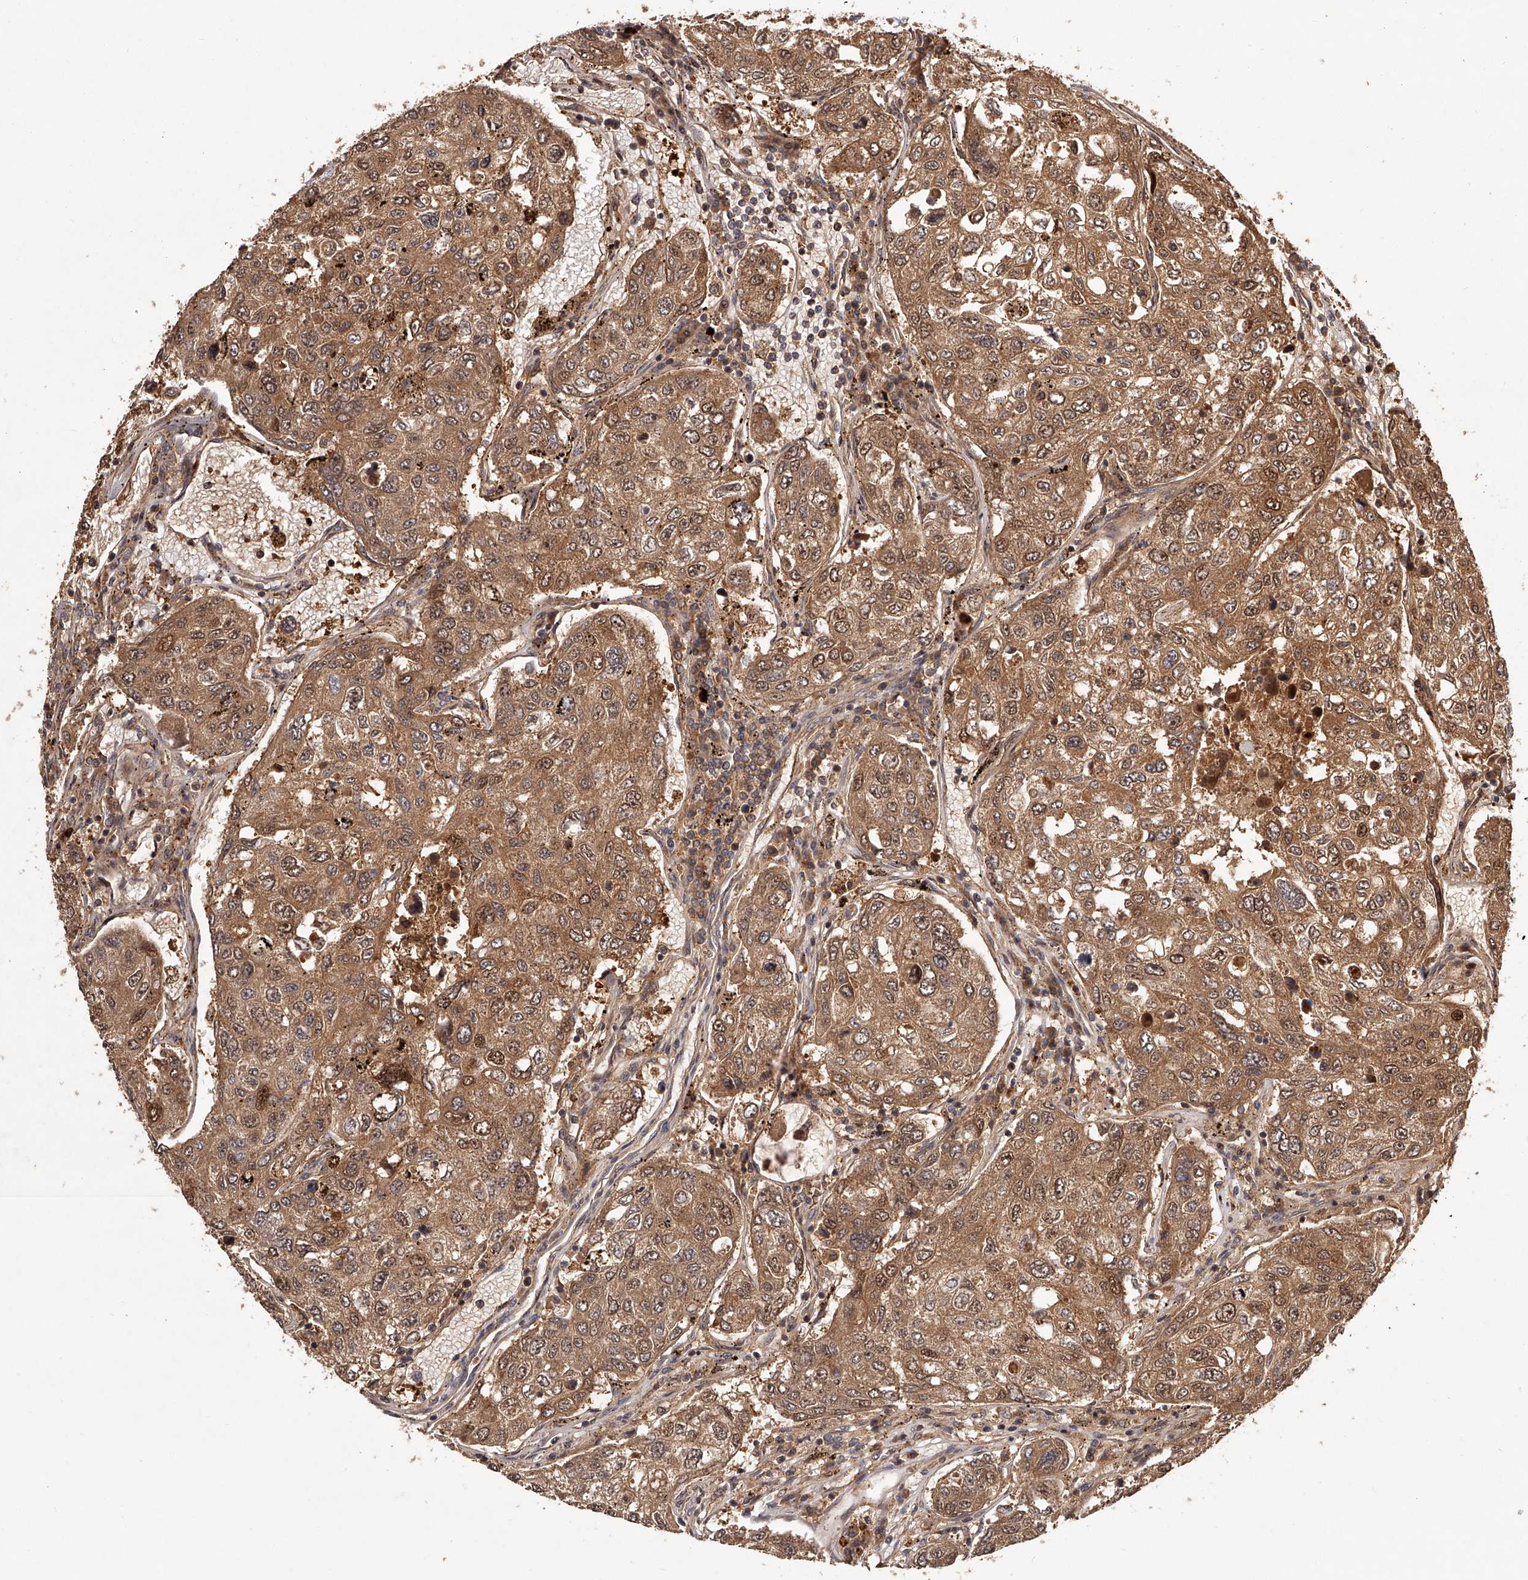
{"staining": {"intensity": "moderate", "quantity": ">75%", "location": "cytoplasmic/membranous,nuclear"}, "tissue": "urothelial cancer", "cell_type": "Tumor cells", "image_type": "cancer", "snomed": [{"axis": "morphology", "description": "Urothelial carcinoma, High grade"}, {"axis": "topography", "description": "Lymph node"}, {"axis": "topography", "description": "Urinary bladder"}], "caption": "The photomicrograph displays a brown stain indicating the presence of a protein in the cytoplasmic/membranous and nuclear of tumor cells in urothelial cancer.", "gene": "CRYZL1", "patient": {"sex": "male", "age": 51}}